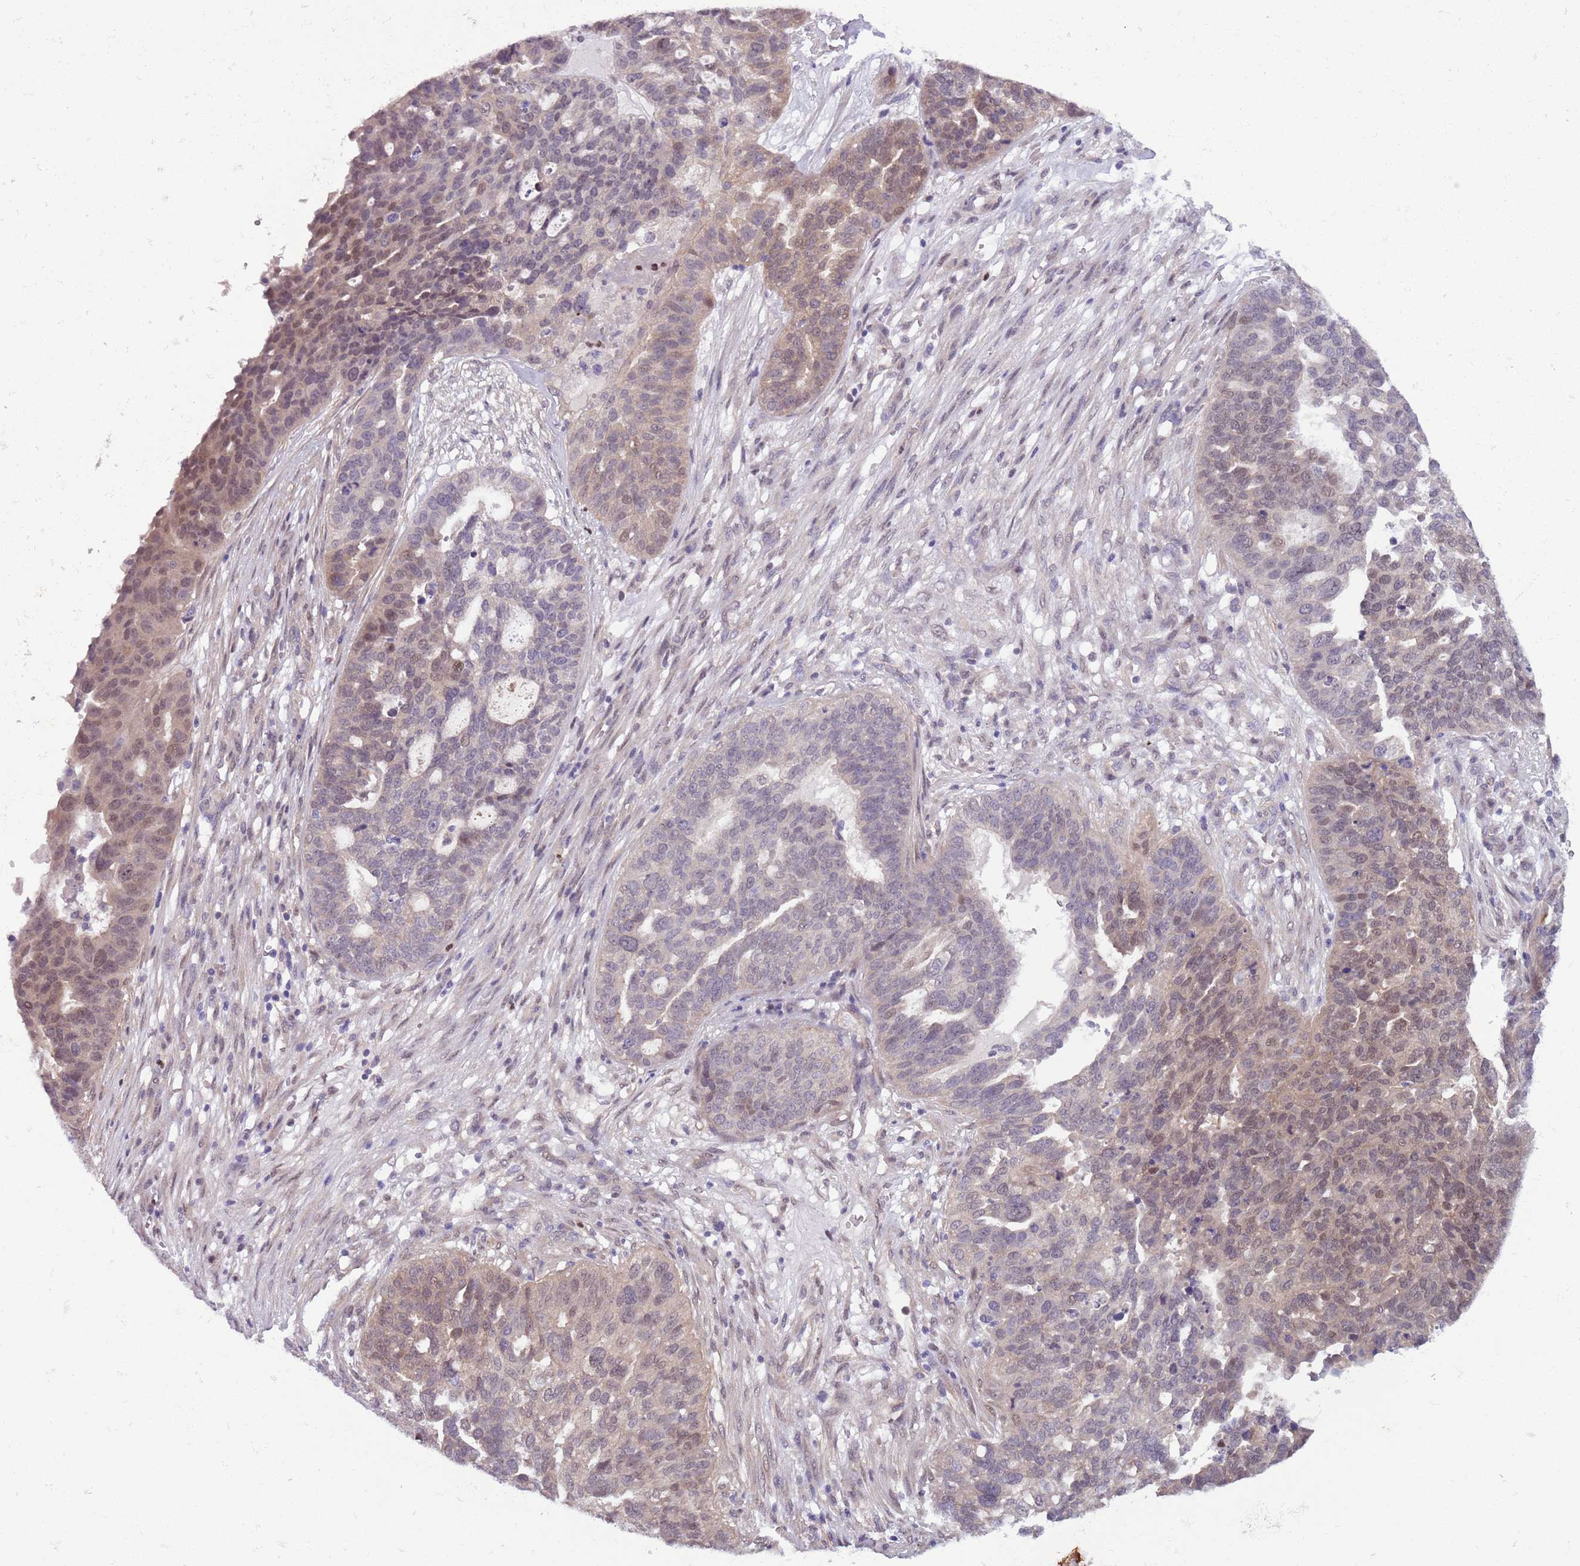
{"staining": {"intensity": "weak", "quantity": "25%-75%", "location": "cytoplasmic/membranous,nuclear"}, "tissue": "ovarian cancer", "cell_type": "Tumor cells", "image_type": "cancer", "snomed": [{"axis": "morphology", "description": "Cystadenocarcinoma, serous, NOS"}, {"axis": "topography", "description": "Ovary"}], "caption": "This image demonstrates IHC staining of human ovarian cancer (serous cystadenocarcinoma), with low weak cytoplasmic/membranous and nuclear expression in about 25%-75% of tumor cells.", "gene": "ADCY7", "patient": {"sex": "female", "age": 59}}